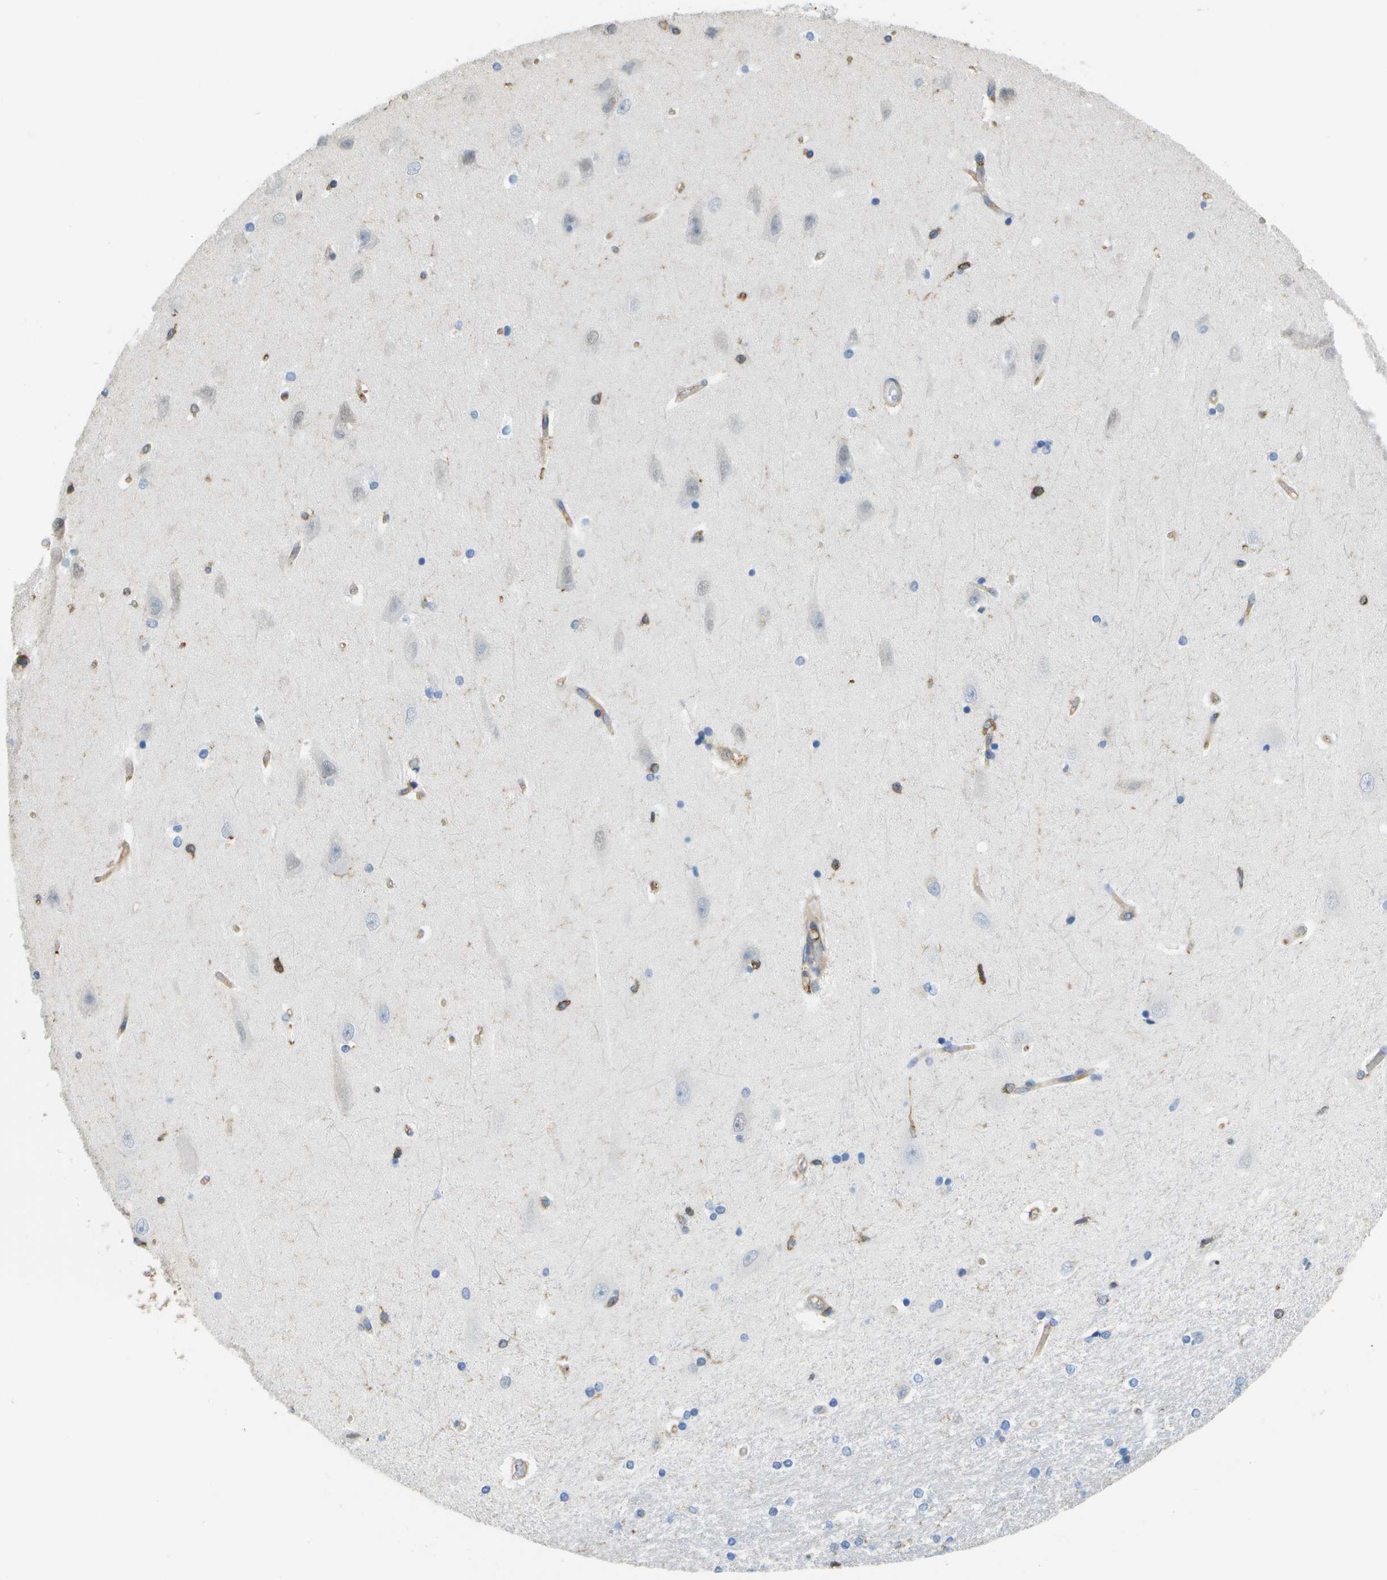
{"staining": {"intensity": "weak", "quantity": "<25%", "location": "cytoplasmic/membranous"}, "tissue": "hippocampus", "cell_type": "Glial cells", "image_type": "normal", "snomed": [{"axis": "morphology", "description": "Normal tissue, NOS"}, {"axis": "topography", "description": "Hippocampus"}], "caption": "High power microscopy image of an immunohistochemistry micrograph of benign hippocampus, revealing no significant expression in glial cells. The staining was performed using DAB to visualize the protein expression in brown, while the nuclei were stained in blue with hematoxylin (Magnification: 20x).", "gene": "RCSD1", "patient": {"sex": "male", "age": 45}}